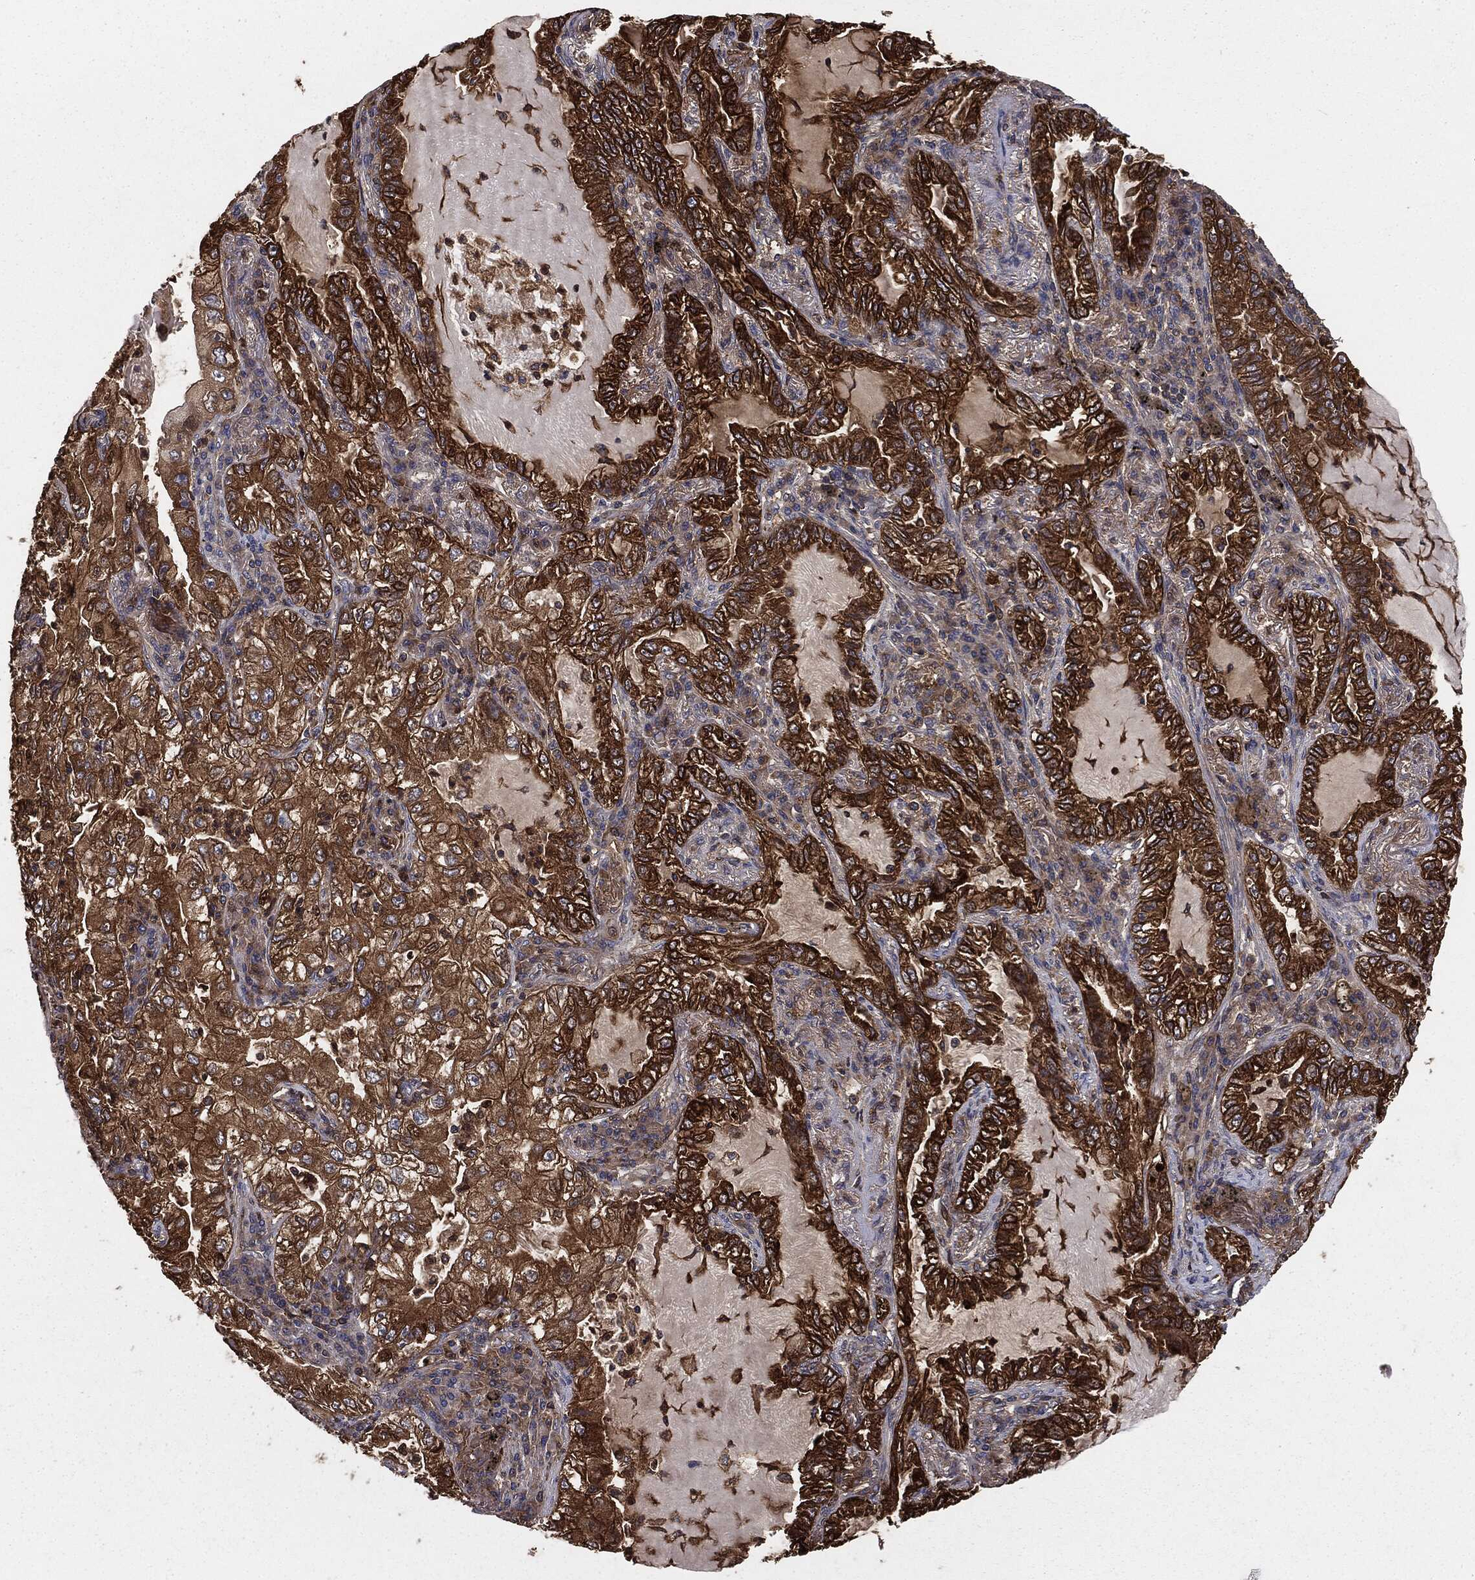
{"staining": {"intensity": "strong", "quantity": ">75%", "location": "cytoplasmic/membranous"}, "tissue": "lung cancer", "cell_type": "Tumor cells", "image_type": "cancer", "snomed": [{"axis": "morphology", "description": "Adenocarcinoma, NOS"}, {"axis": "topography", "description": "Lung"}], "caption": "Adenocarcinoma (lung) stained with a brown dye exhibits strong cytoplasmic/membranous positive expression in approximately >75% of tumor cells.", "gene": "GNB5", "patient": {"sex": "female", "age": 73}}